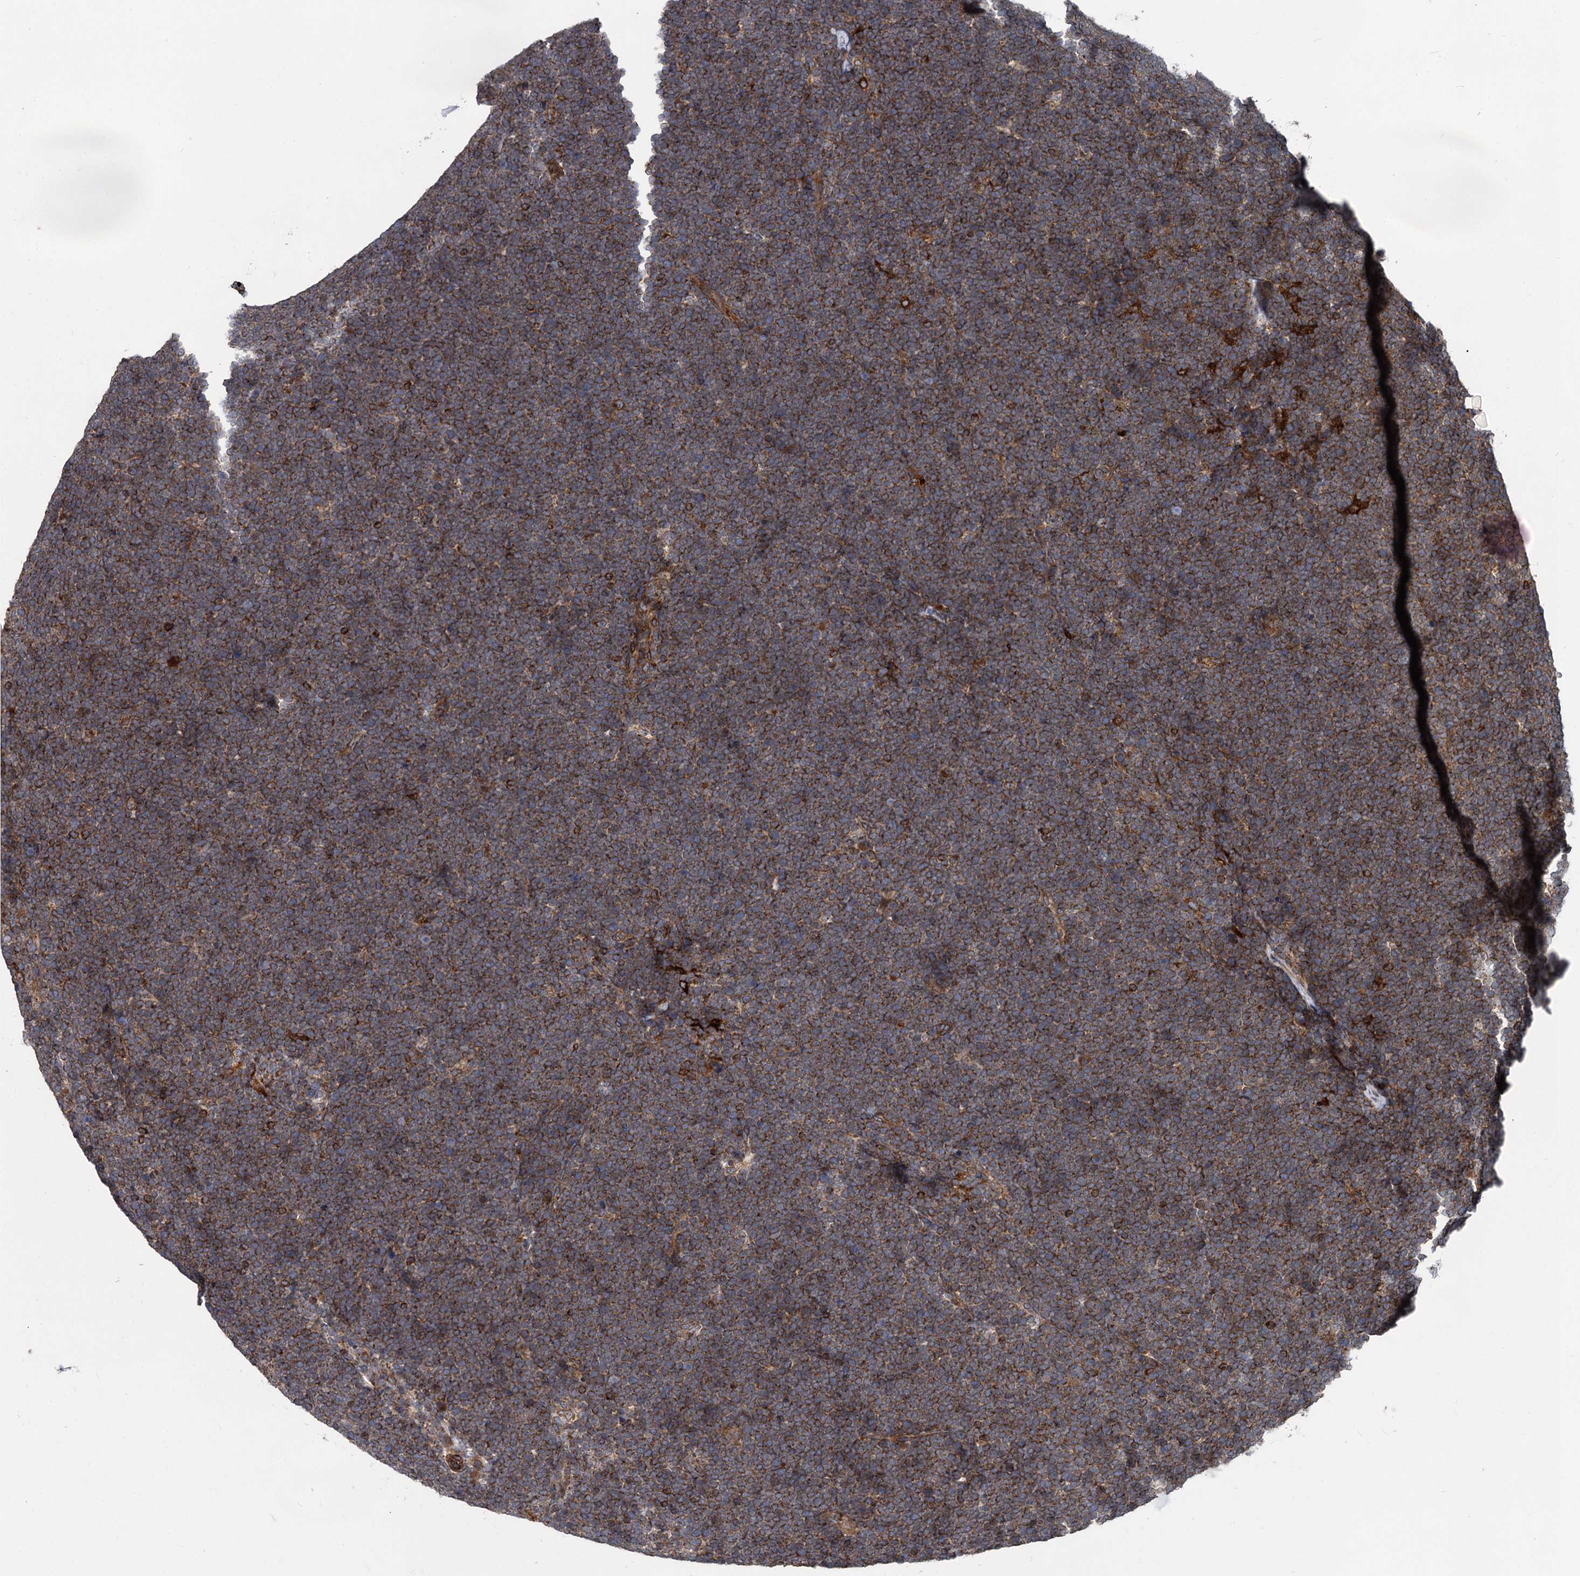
{"staining": {"intensity": "moderate", "quantity": ">75%", "location": "cytoplasmic/membranous"}, "tissue": "lymphoma", "cell_type": "Tumor cells", "image_type": "cancer", "snomed": [{"axis": "morphology", "description": "Malignant lymphoma, non-Hodgkin's type, High grade"}, {"axis": "topography", "description": "Lymph node"}], "caption": "A brown stain labels moderate cytoplasmic/membranous expression of a protein in lymphoma tumor cells. (DAB (3,3'-diaminobenzidine) IHC with brightfield microscopy, high magnification).", "gene": "STIM1", "patient": {"sex": "male", "age": 13}}